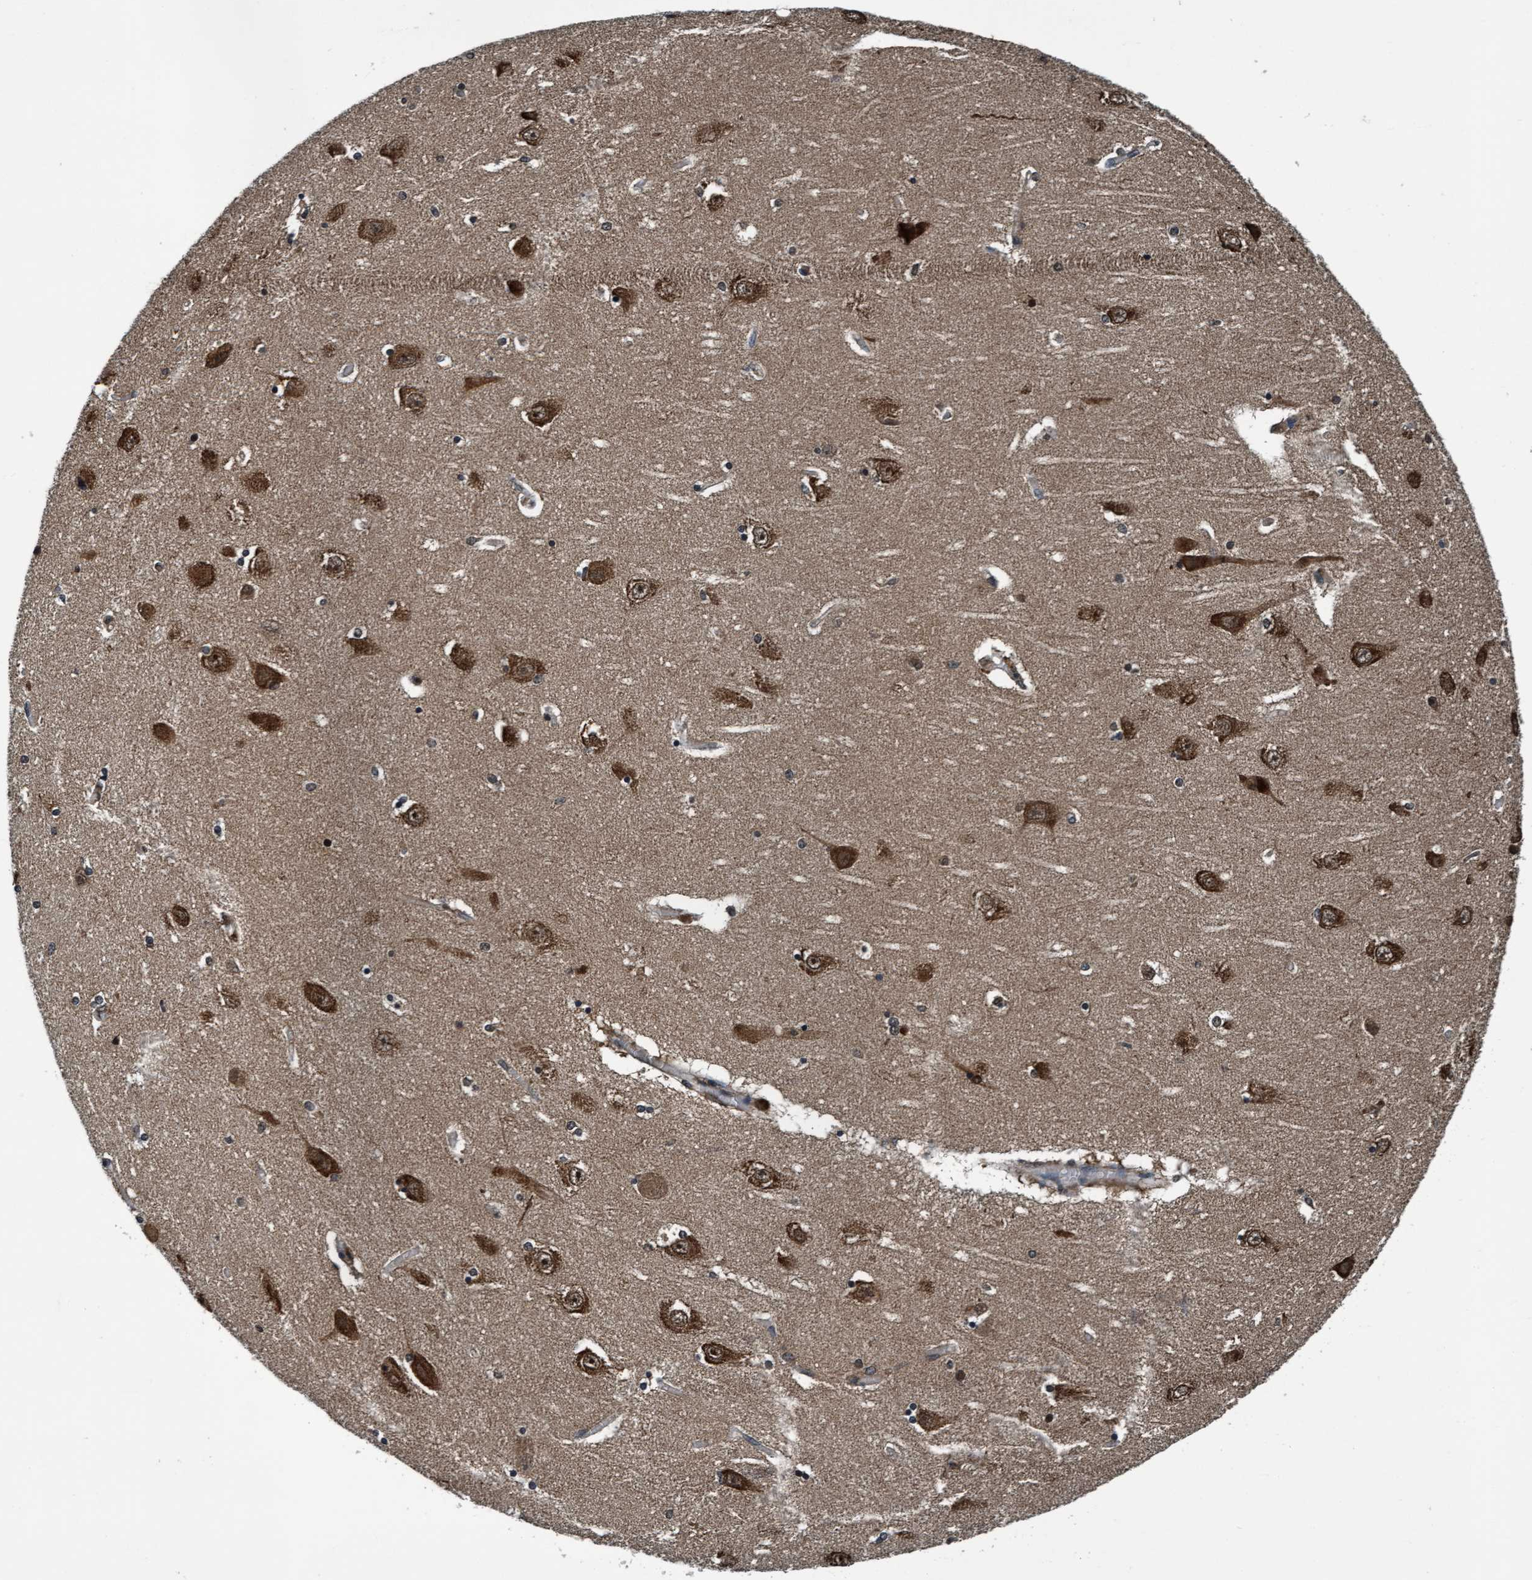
{"staining": {"intensity": "strong", "quantity": "<25%", "location": "nuclear"}, "tissue": "hippocampus", "cell_type": "Glial cells", "image_type": "normal", "snomed": [{"axis": "morphology", "description": "Normal tissue, NOS"}, {"axis": "topography", "description": "Hippocampus"}], "caption": "A histopathology image of human hippocampus stained for a protein exhibits strong nuclear brown staining in glial cells.", "gene": "WASF1", "patient": {"sex": "female", "age": 54}}